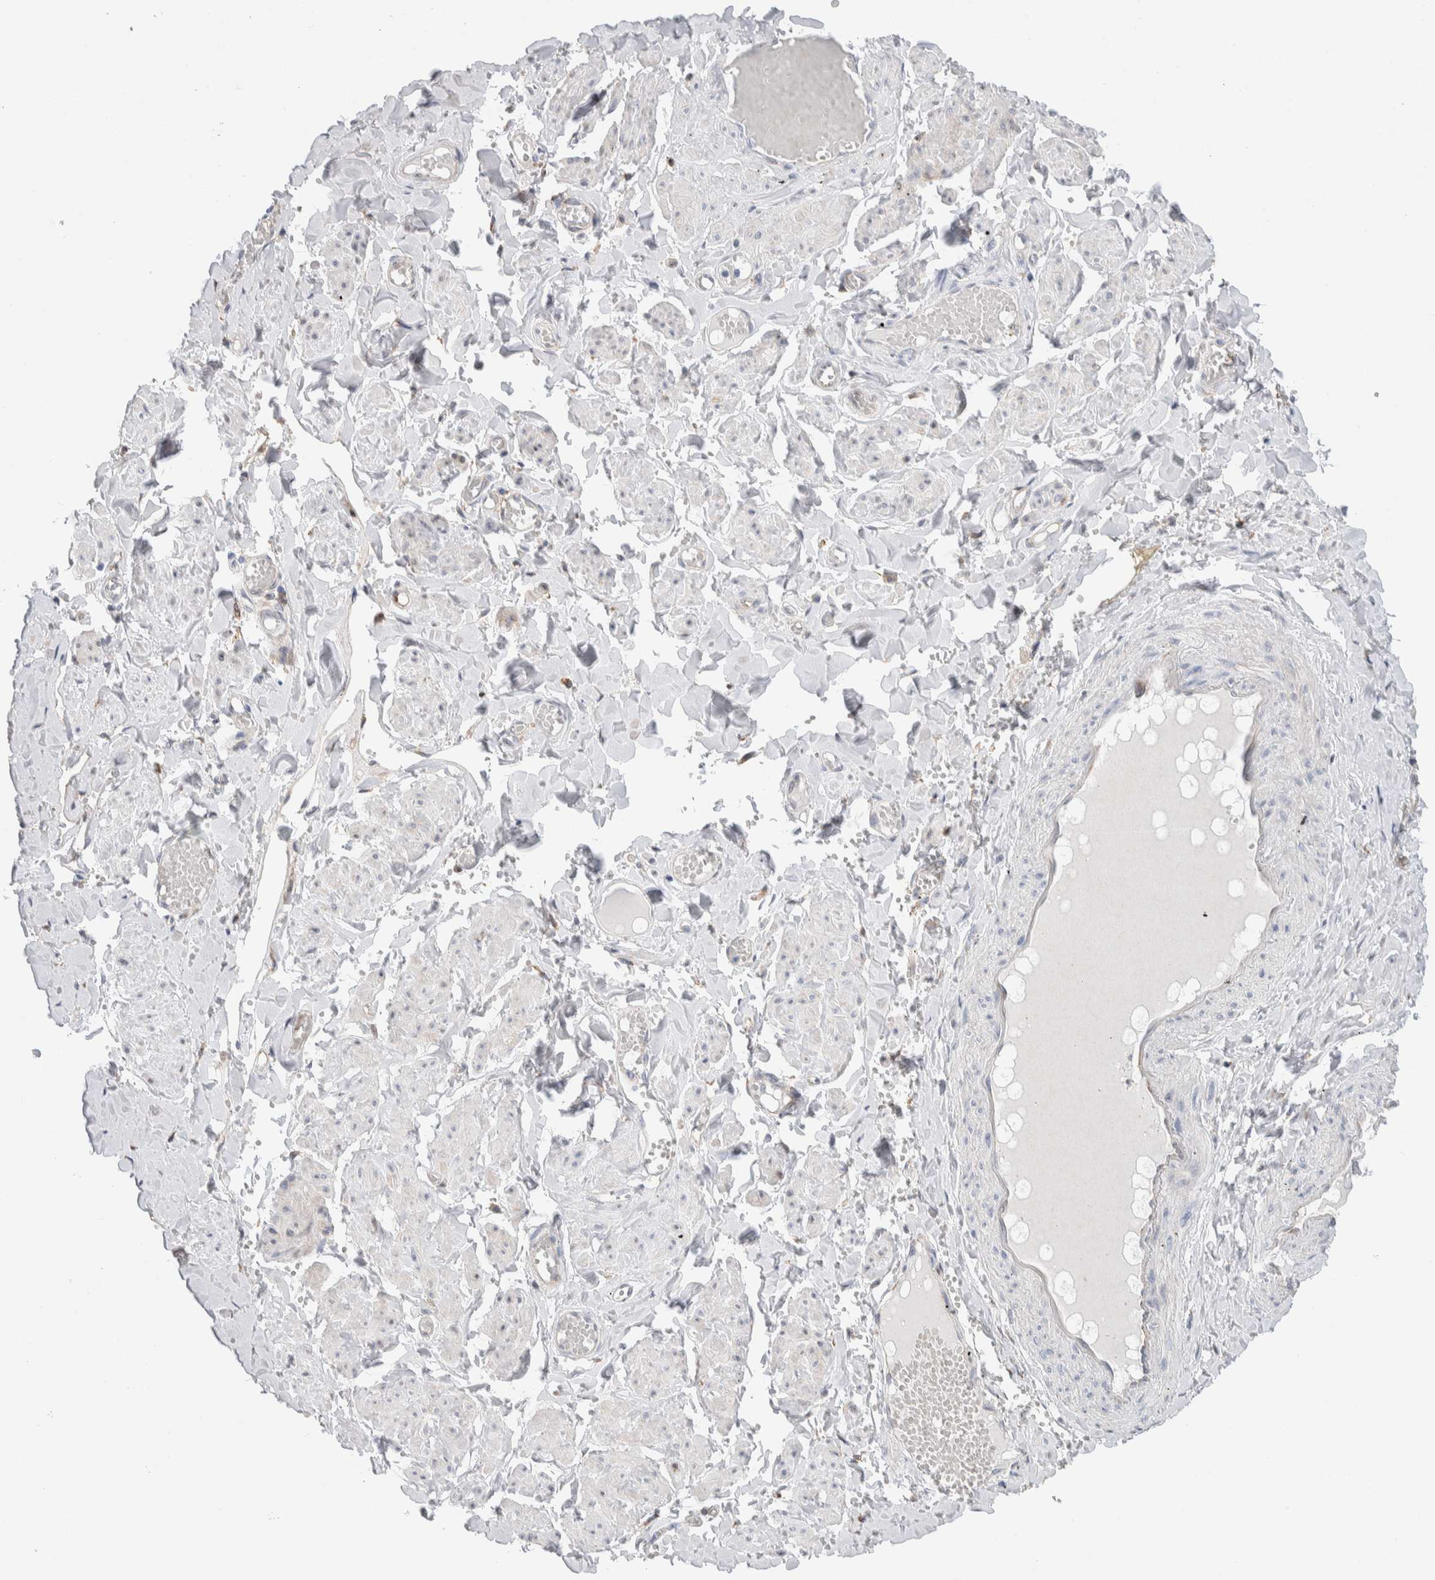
{"staining": {"intensity": "negative", "quantity": "none", "location": "none"}, "tissue": "adipose tissue", "cell_type": "Adipocytes", "image_type": "normal", "snomed": [{"axis": "morphology", "description": "Normal tissue, NOS"}, {"axis": "topography", "description": "Vascular tissue"}, {"axis": "topography", "description": "Fallopian tube"}, {"axis": "topography", "description": "Ovary"}], "caption": "Immunohistochemical staining of normal adipose tissue reveals no significant positivity in adipocytes.", "gene": "ENGASE", "patient": {"sex": "female", "age": 67}}